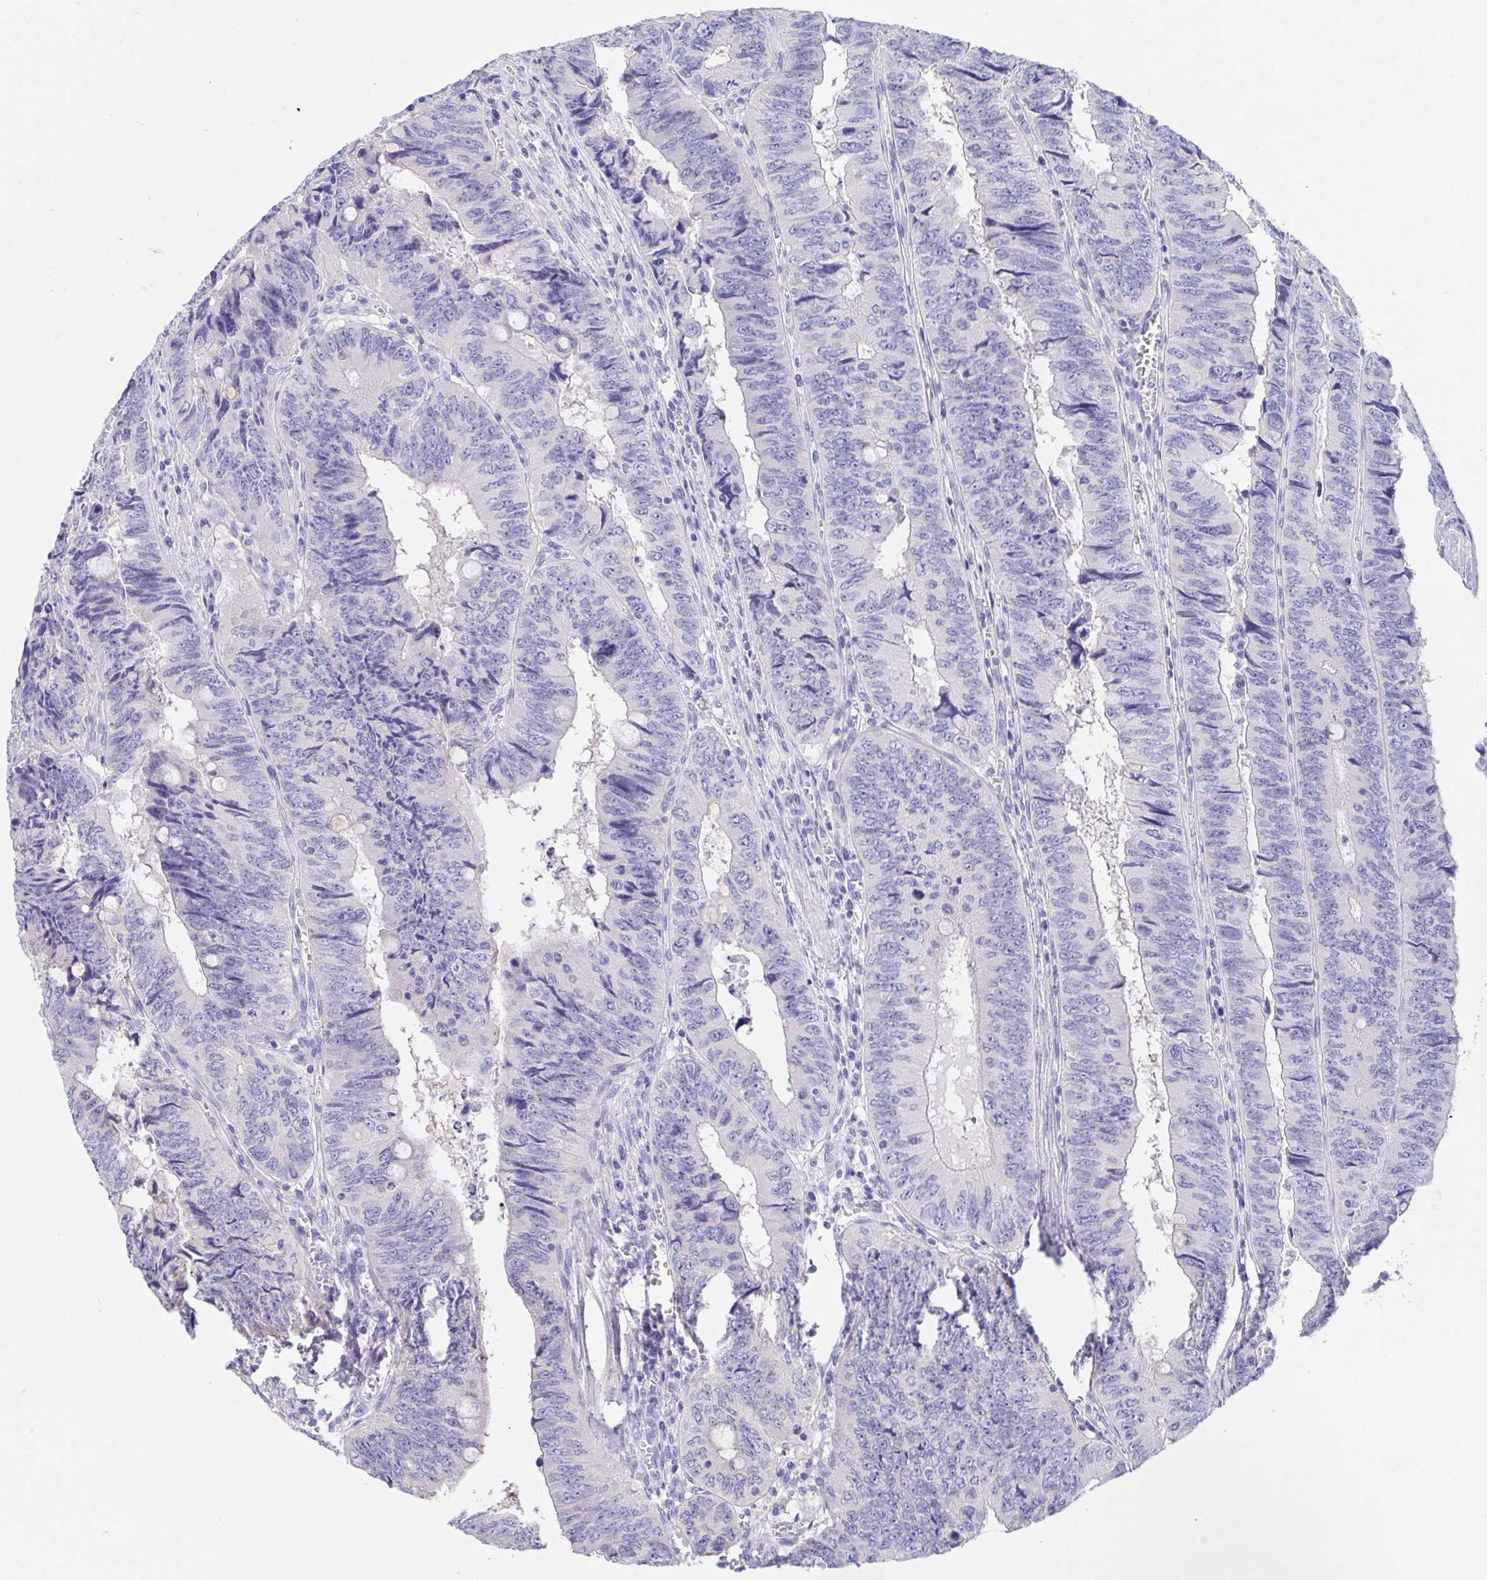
{"staining": {"intensity": "negative", "quantity": "none", "location": "none"}, "tissue": "colorectal cancer", "cell_type": "Tumor cells", "image_type": "cancer", "snomed": [{"axis": "morphology", "description": "Adenocarcinoma, NOS"}, {"axis": "topography", "description": "Colon"}], "caption": "DAB immunohistochemical staining of human colorectal cancer shows no significant expression in tumor cells. (Brightfield microscopy of DAB (3,3'-diaminobenzidine) immunohistochemistry at high magnification).", "gene": "TREH", "patient": {"sex": "female", "age": 84}}